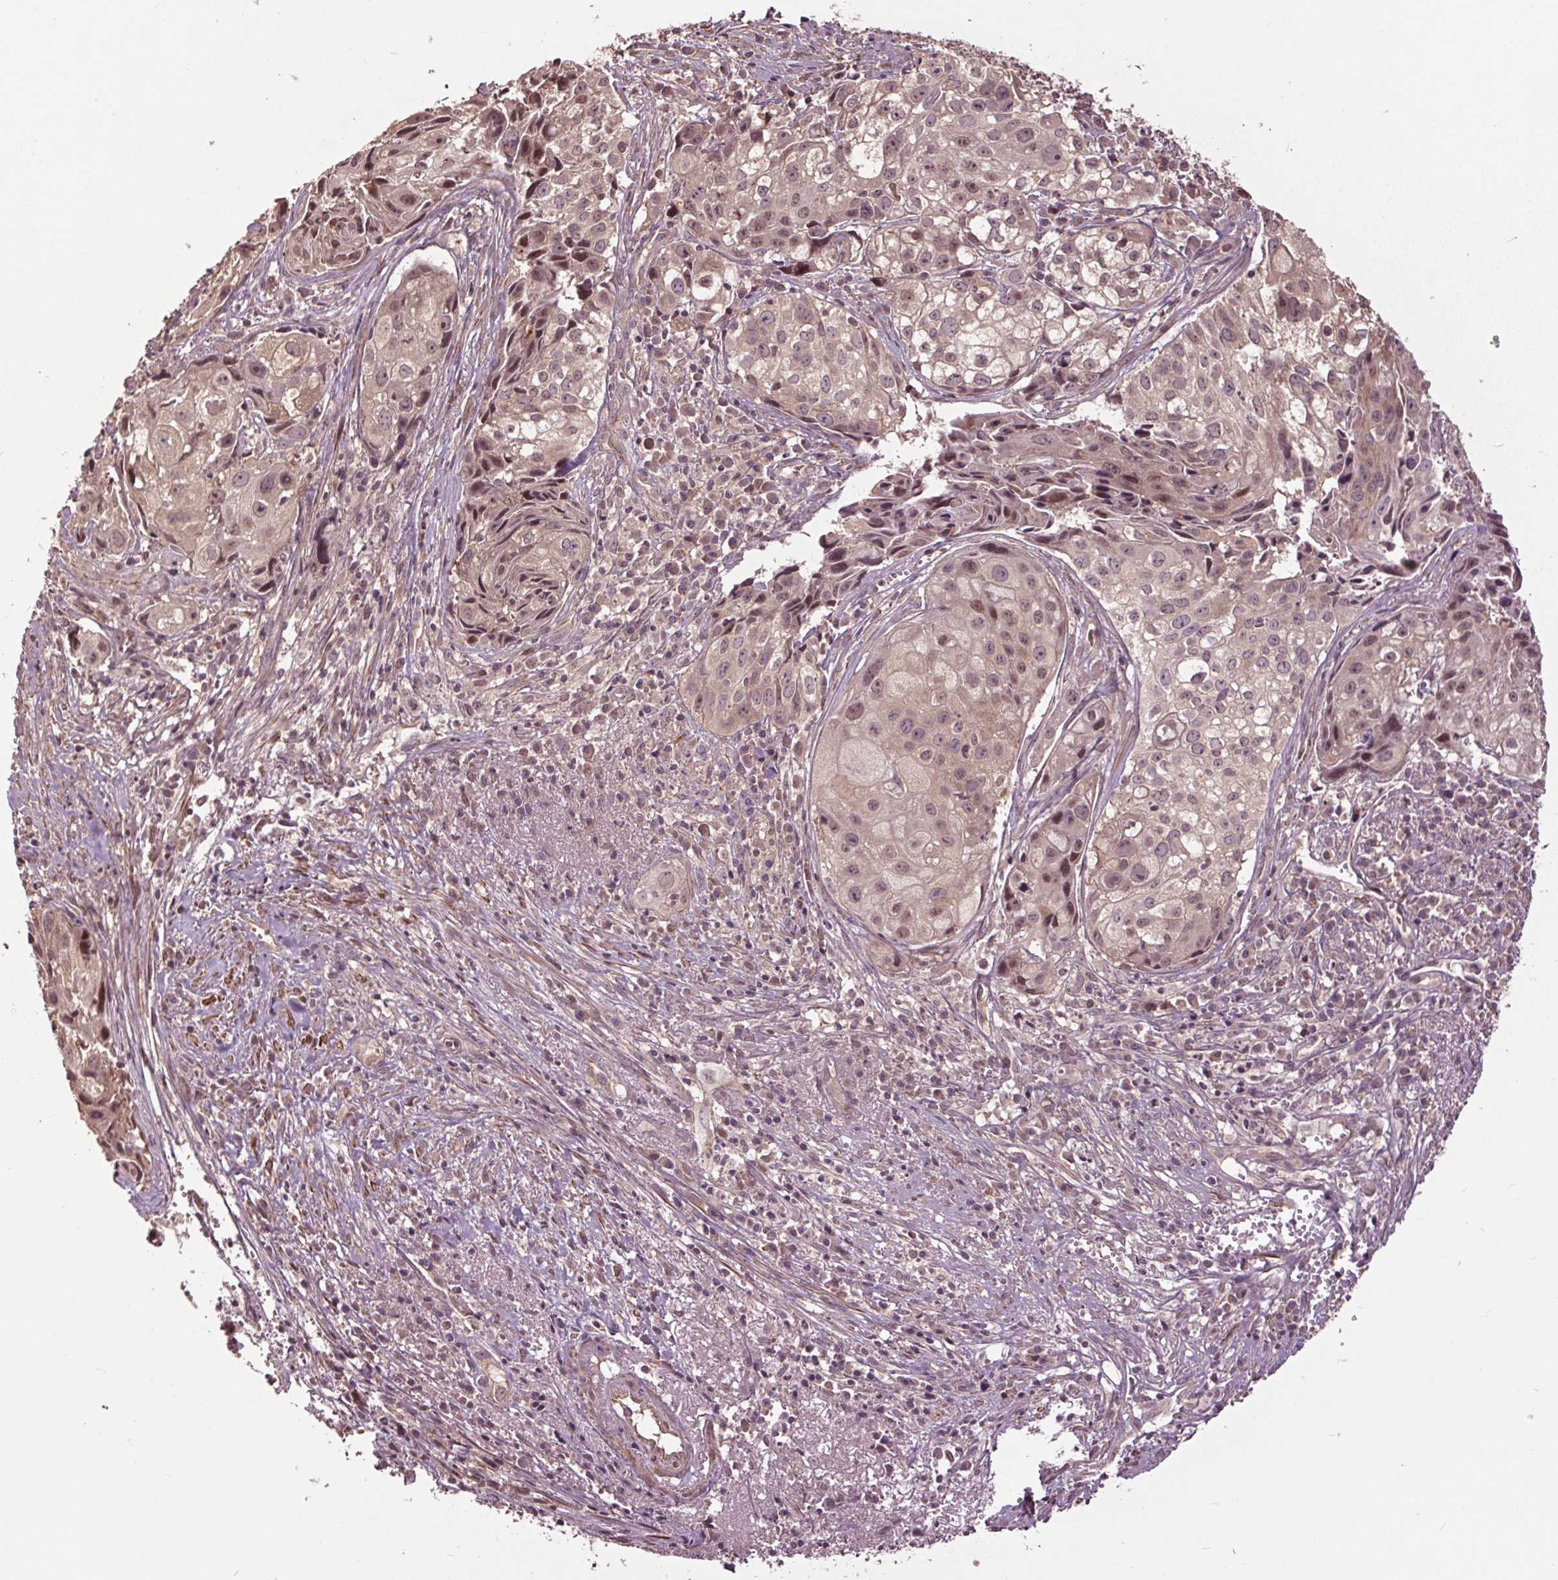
{"staining": {"intensity": "weak", "quantity": ">75%", "location": "cytoplasmic/membranous,nuclear"}, "tissue": "cervical cancer", "cell_type": "Tumor cells", "image_type": "cancer", "snomed": [{"axis": "morphology", "description": "Squamous cell carcinoma, NOS"}, {"axis": "topography", "description": "Cervix"}], "caption": "A low amount of weak cytoplasmic/membranous and nuclear expression is present in approximately >75% of tumor cells in squamous cell carcinoma (cervical) tissue.", "gene": "CEP95", "patient": {"sex": "female", "age": 53}}